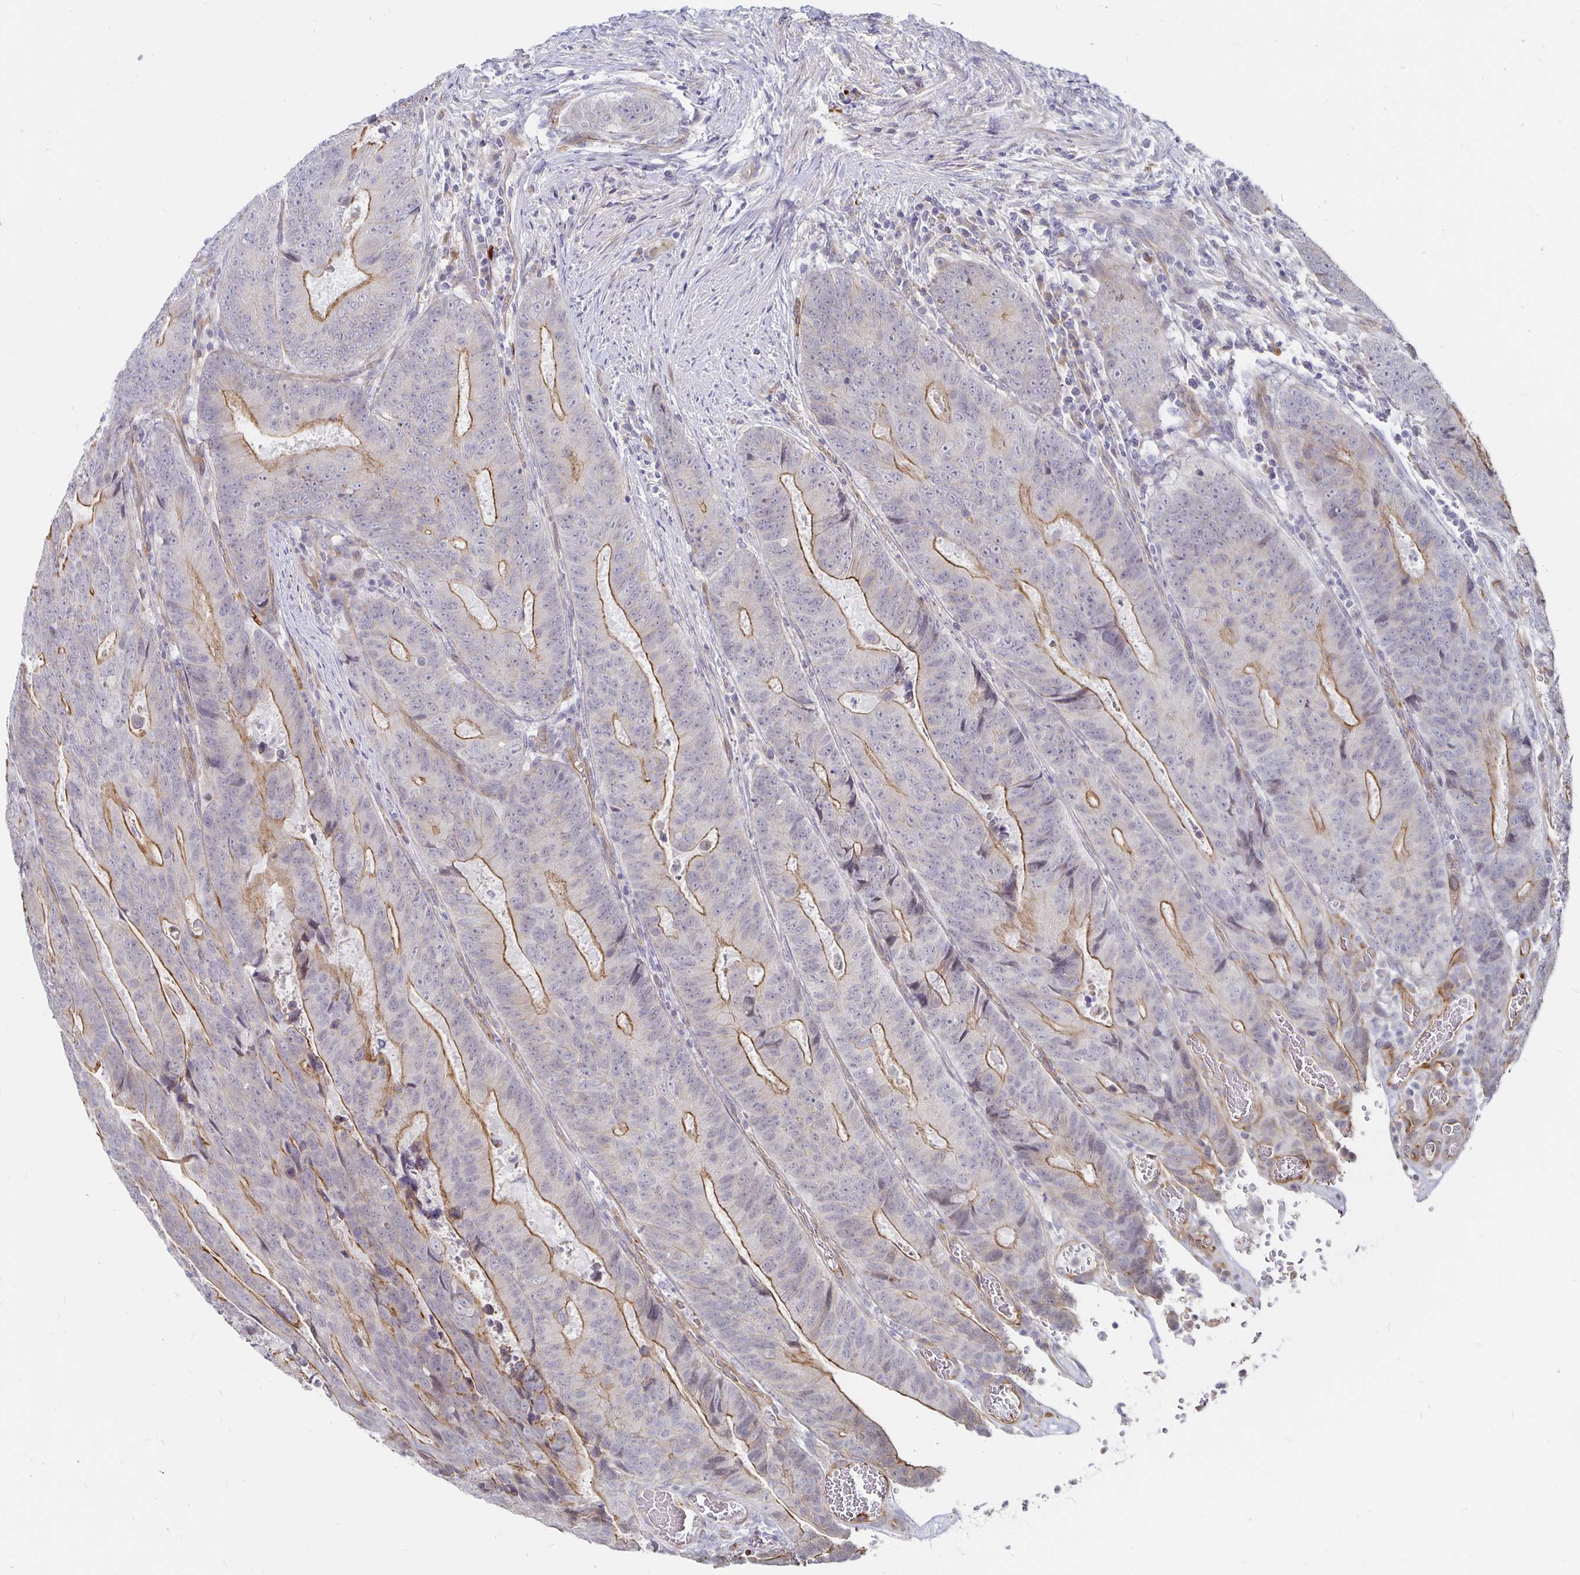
{"staining": {"intensity": "moderate", "quantity": "25%-75%", "location": "cytoplasmic/membranous"}, "tissue": "colorectal cancer", "cell_type": "Tumor cells", "image_type": "cancer", "snomed": [{"axis": "morphology", "description": "Adenocarcinoma, NOS"}, {"axis": "topography", "description": "Colon"}], "caption": "Human adenocarcinoma (colorectal) stained for a protein (brown) displays moderate cytoplasmic/membranous positive expression in approximately 25%-75% of tumor cells.", "gene": "CCDC85A", "patient": {"sex": "female", "age": 48}}